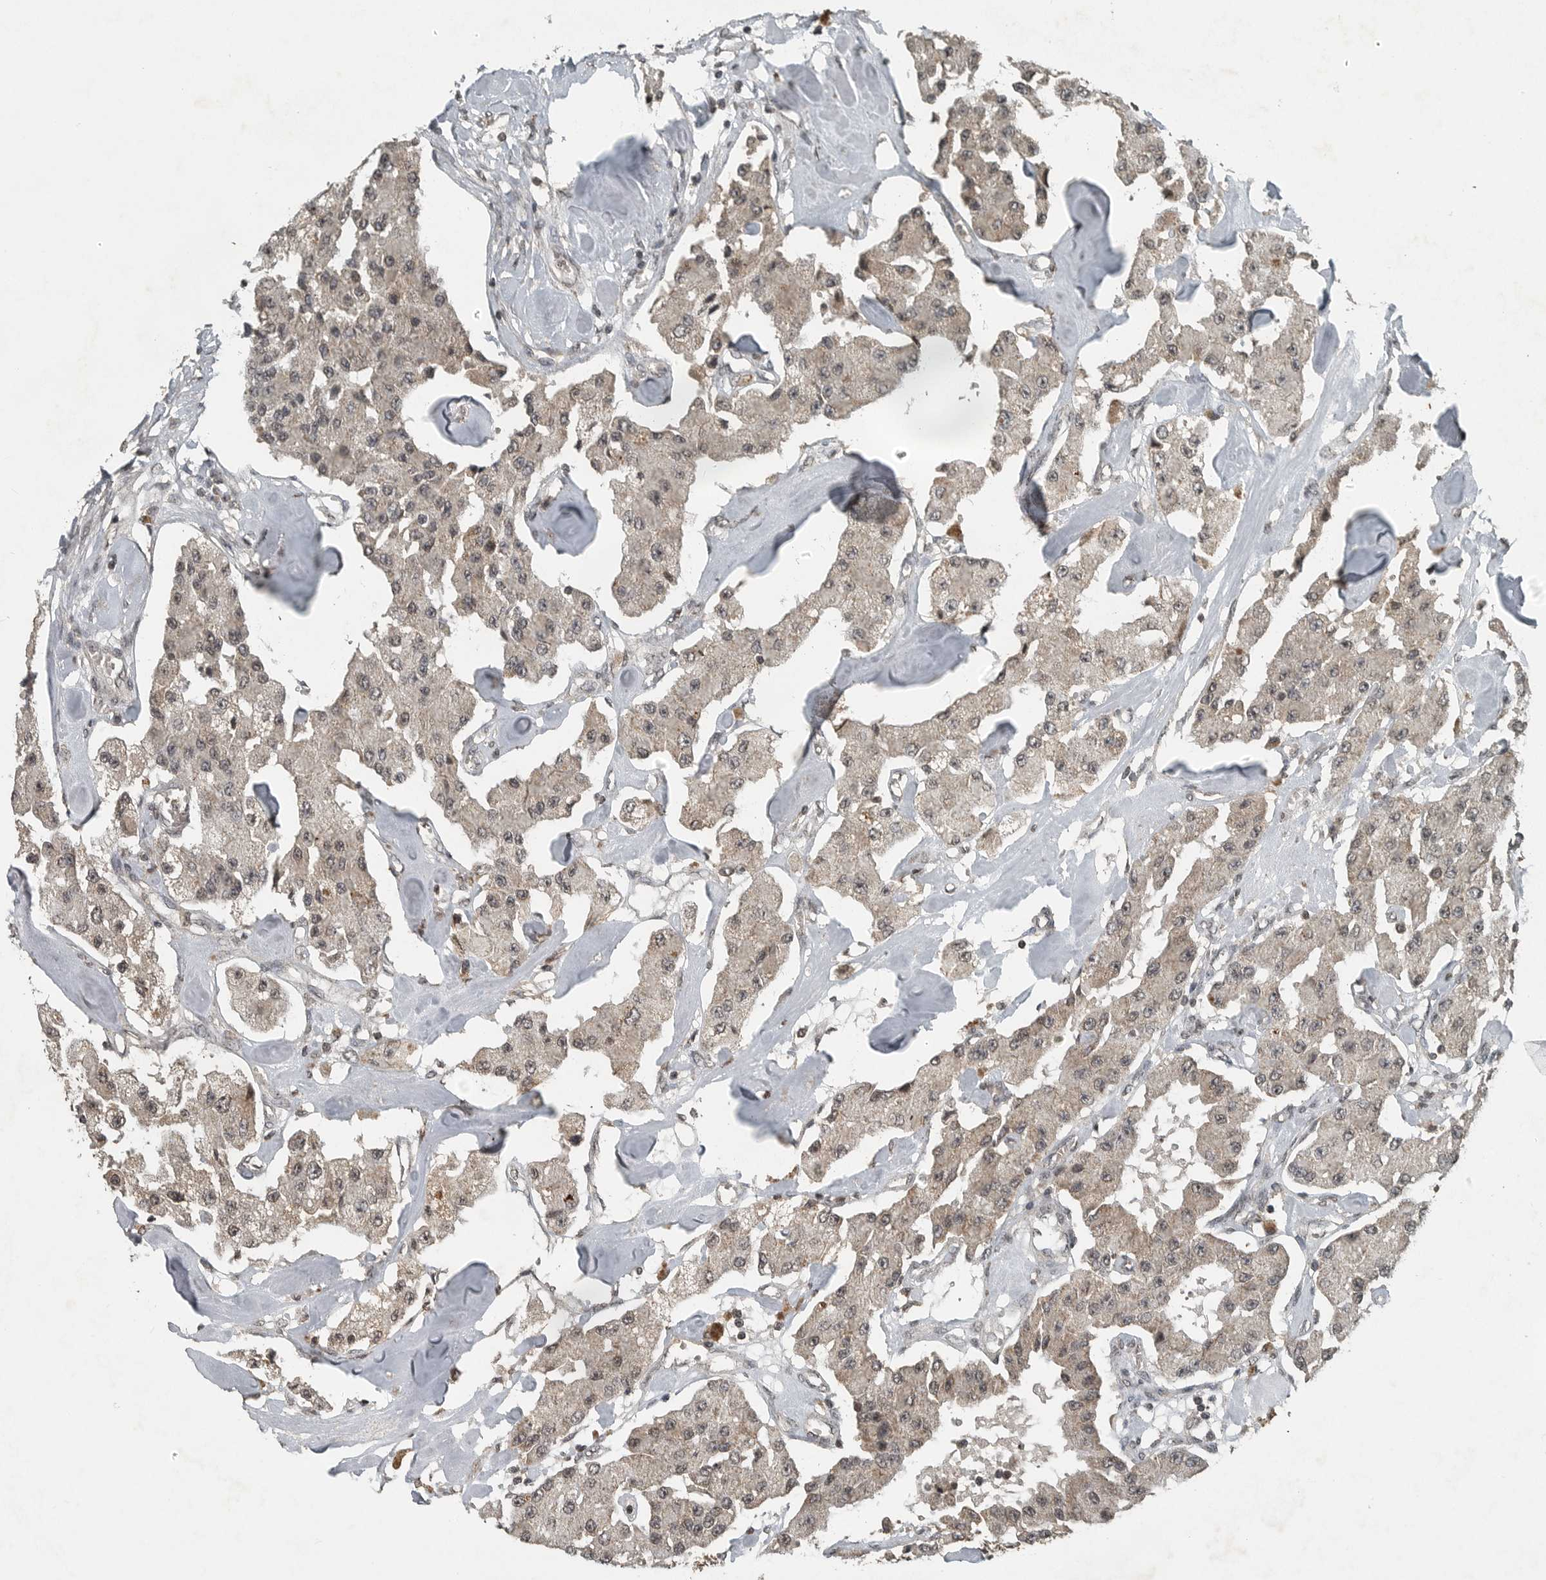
{"staining": {"intensity": "weak", "quantity": "25%-75%", "location": "cytoplasmic/membranous"}, "tissue": "carcinoid", "cell_type": "Tumor cells", "image_type": "cancer", "snomed": [{"axis": "morphology", "description": "Carcinoid, malignant, NOS"}, {"axis": "topography", "description": "Pancreas"}], "caption": "IHC (DAB) staining of human malignant carcinoid reveals weak cytoplasmic/membranous protein positivity in about 25%-75% of tumor cells. IHC stains the protein in brown and the nuclei are stained blue.", "gene": "IL6ST", "patient": {"sex": "male", "age": 41}}